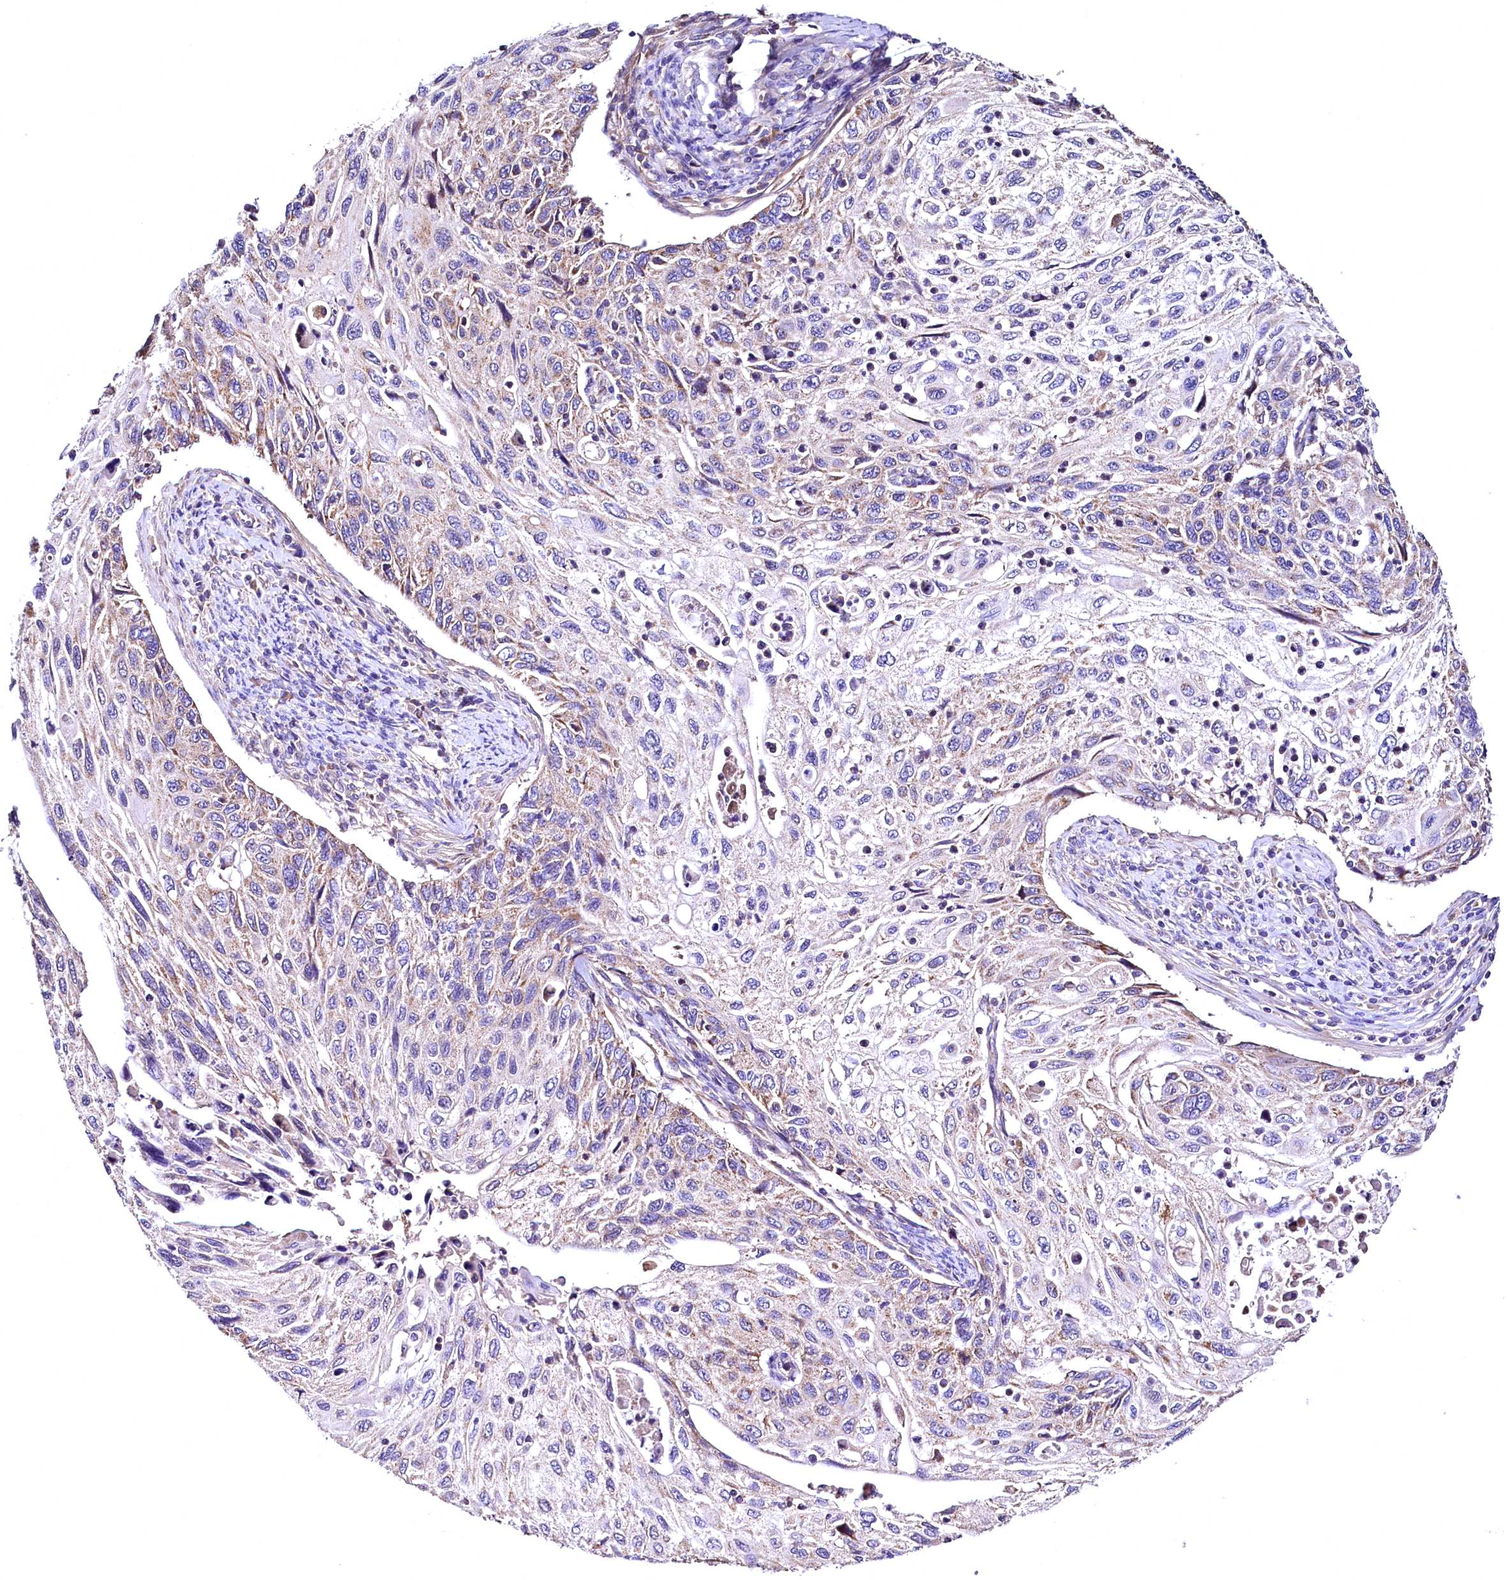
{"staining": {"intensity": "weak", "quantity": "<25%", "location": "cytoplasmic/membranous"}, "tissue": "cervical cancer", "cell_type": "Tumor cells", "image_type": "cancer", "snomed": [{"axis": "morphology", "description": "Squamous cell carcinoma, NOS"}, {"axis": "topography", "description": "Cervix"}], "caption": "Tumor cells are negative for brown protein staining in cervical cancer.", "gene": "MRPL57", "patient": {"sex": "female", "age": 70}}